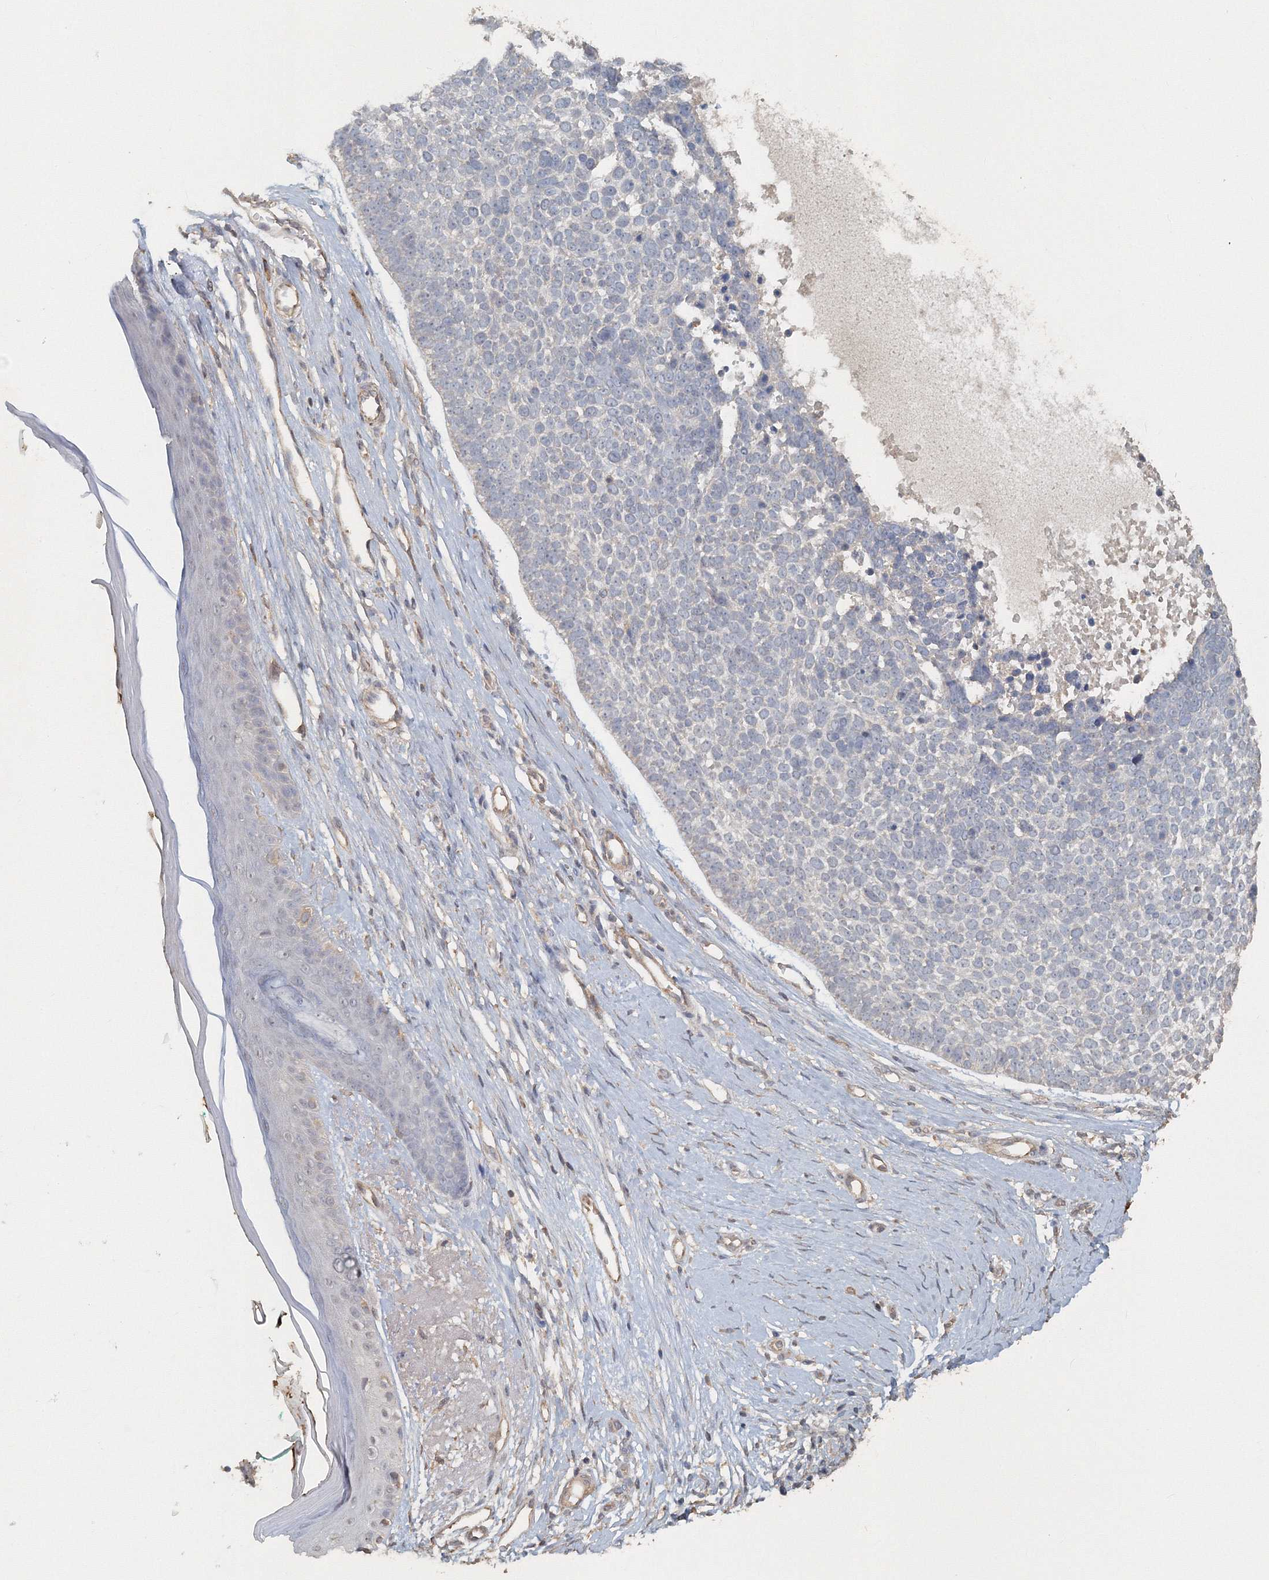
{"staining": {"intensity": "negative", "quantity": "none", "location": "none"}, "tissue": "skin cancer", "cell_type": "Tumor cells", "image_type": "cancer", "snomed": [{"axis": "morphology", "description": "Basal cell carcinoma"}, {"axis": "topography", "description": "Skin"}], "caption": "Human skin cancer stained for a protein using immunohistochemistry (IHC) displays no positivity in tumor cells.", "gene": "NALF2", "patient": {"sex": "female", "age": 81}}